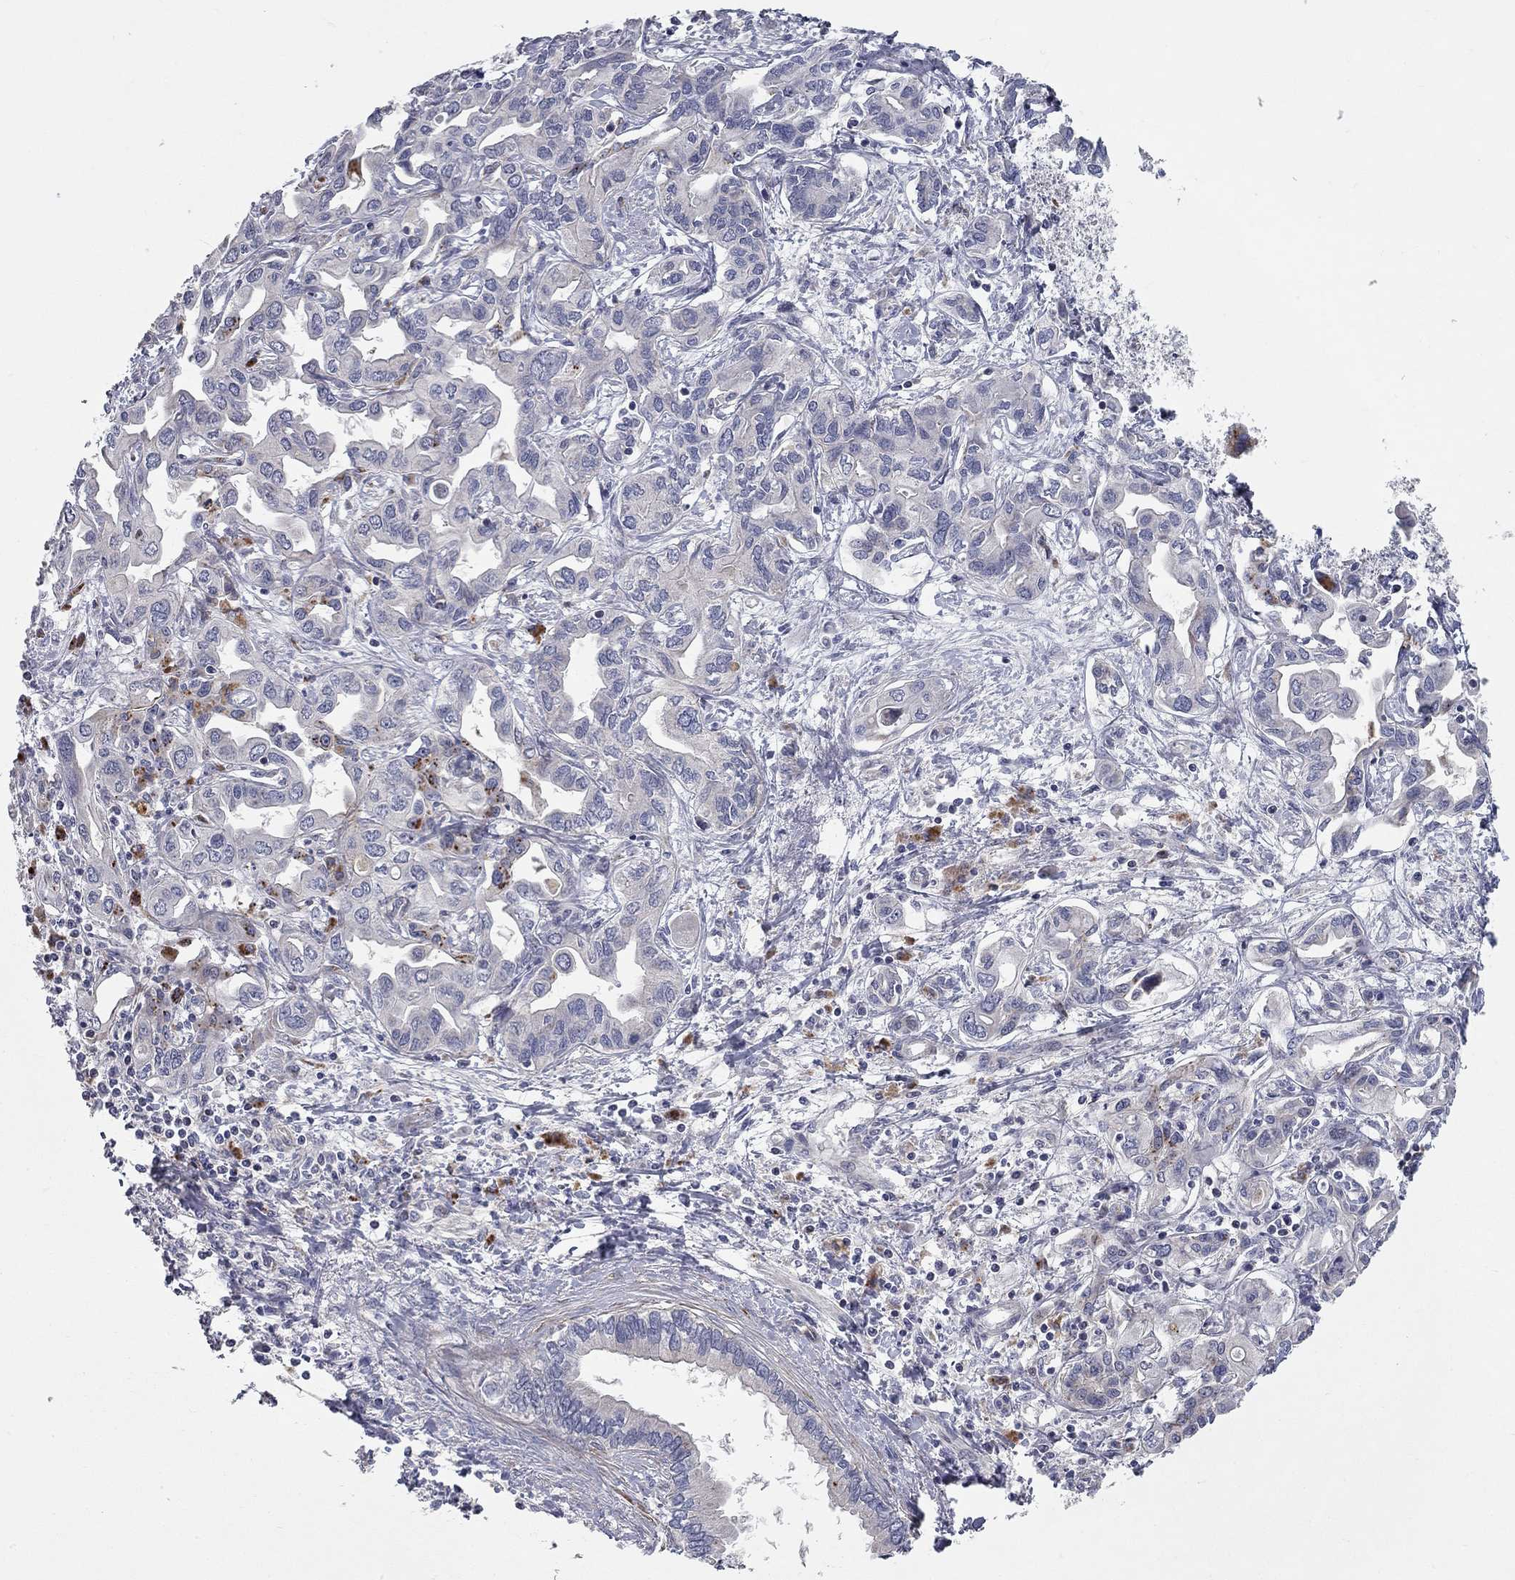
{"staining": {"intensity": "negative", "quantity": "none", "location": "none"}, "tissue": "liver cancer", "cell_type": "Tumor cells", "image_type": "cancer", "snomed": [{"axis": "morphology", "description": "Cholangiocarcinoma"}, {"axis": "topography", "description": "Liver"}], "caption": "A histopathology image of cholangiocarcinoma (liver) stained for a protein demonstrates no brown staining in tumor cells.", "gene": "KANSL1L", "patient": {"sex": "female", "age": 64}}